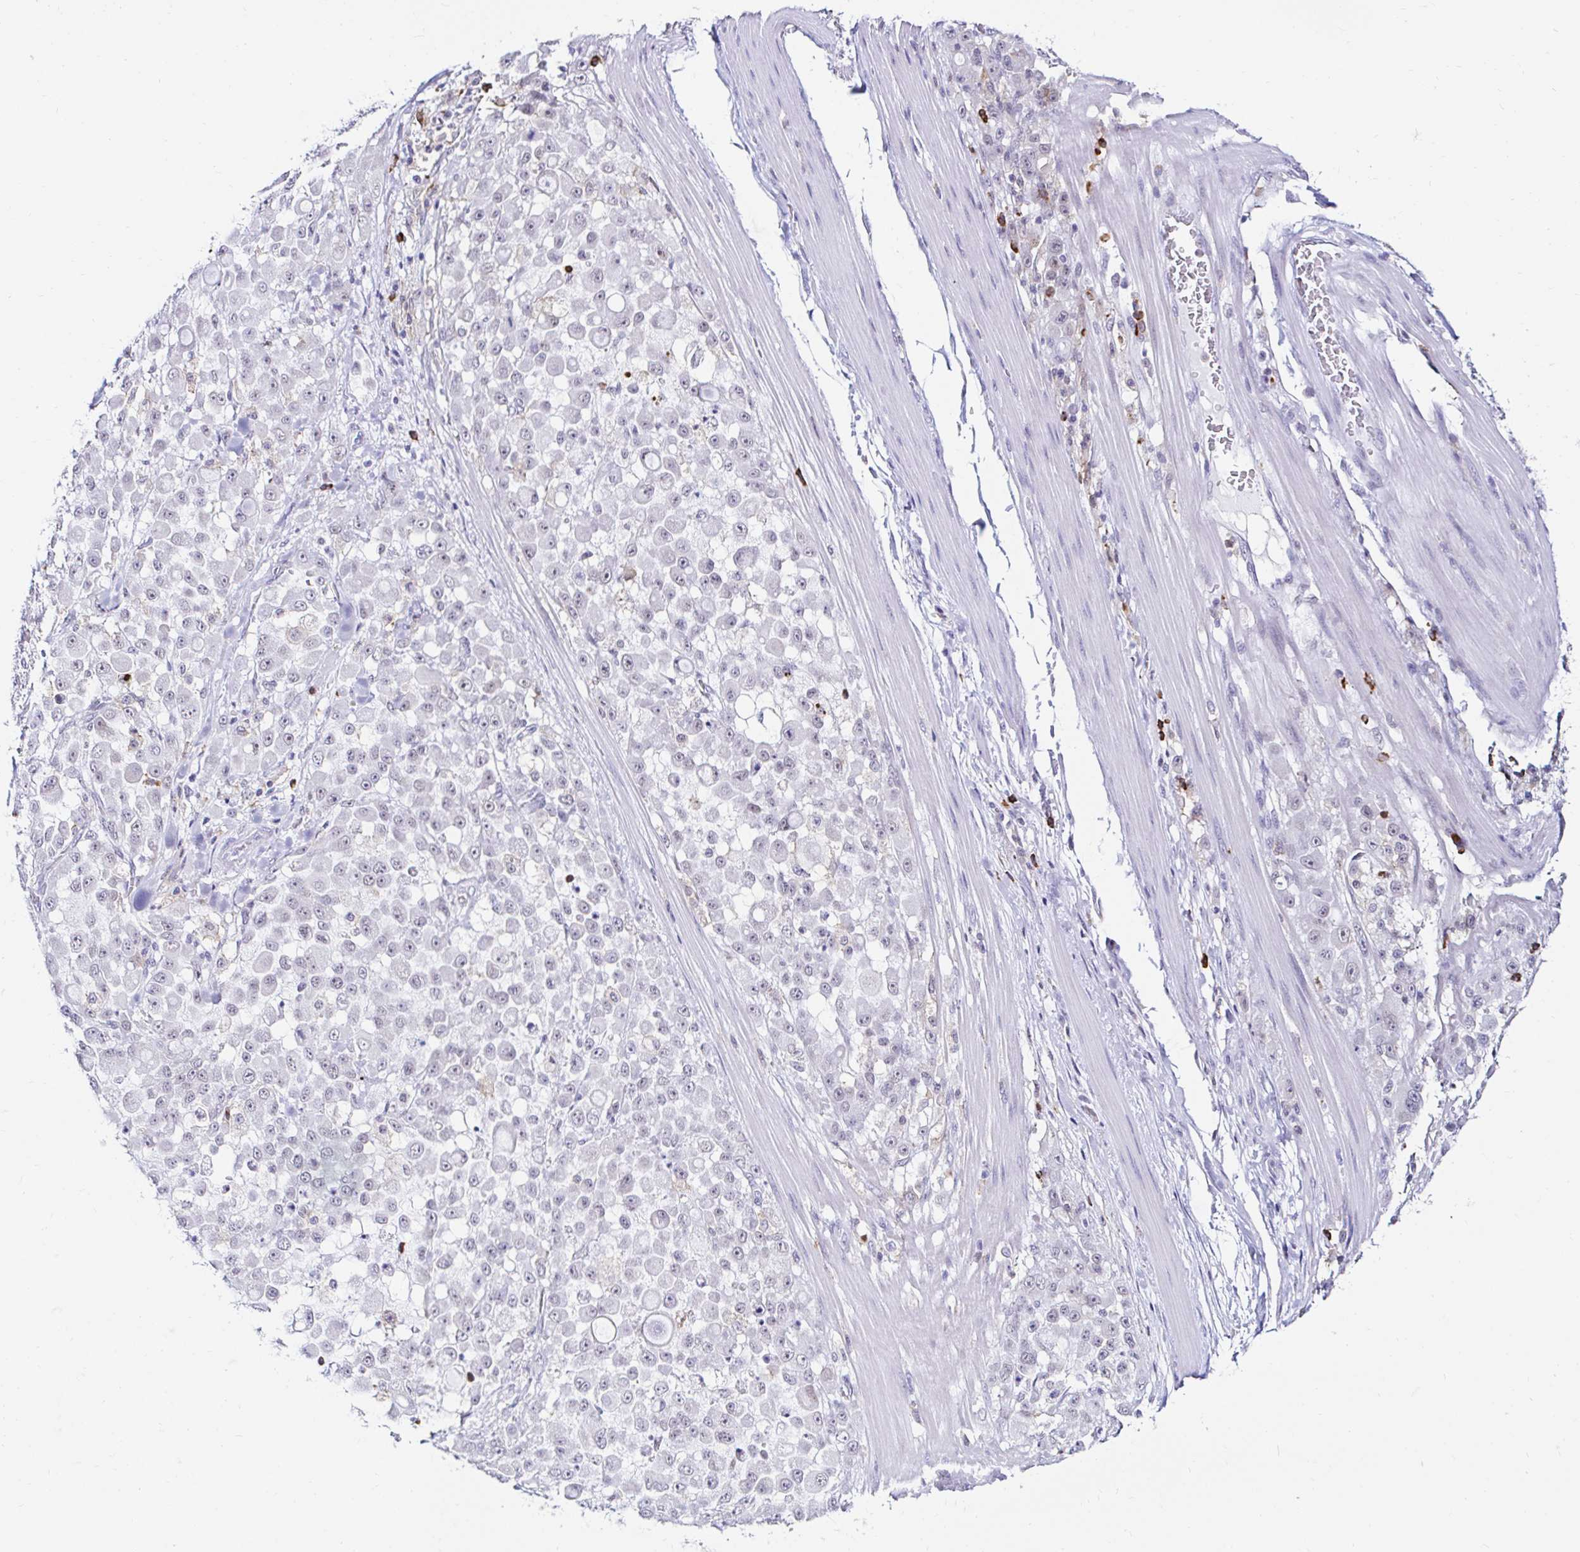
{"staining": {"intensity": "negative", "quantity": "none", "location": "none"}, "tissue": "stomach cancer", "cell_type": "Tumor cells", "image_type": "cancer", "snomed": [{"axis": "morphology", "description": "Adenocarcinoma, NOS"}, {"axis": "topography", "description": "Stomach"}], "caption": "A high-resolution histopathology image shows IHC staining of adenocarcinoma (stomach), which reveals no significant staining in tumor cells.", "gene": "CYBB", "patient": {"sex": "female", "age": 76}}